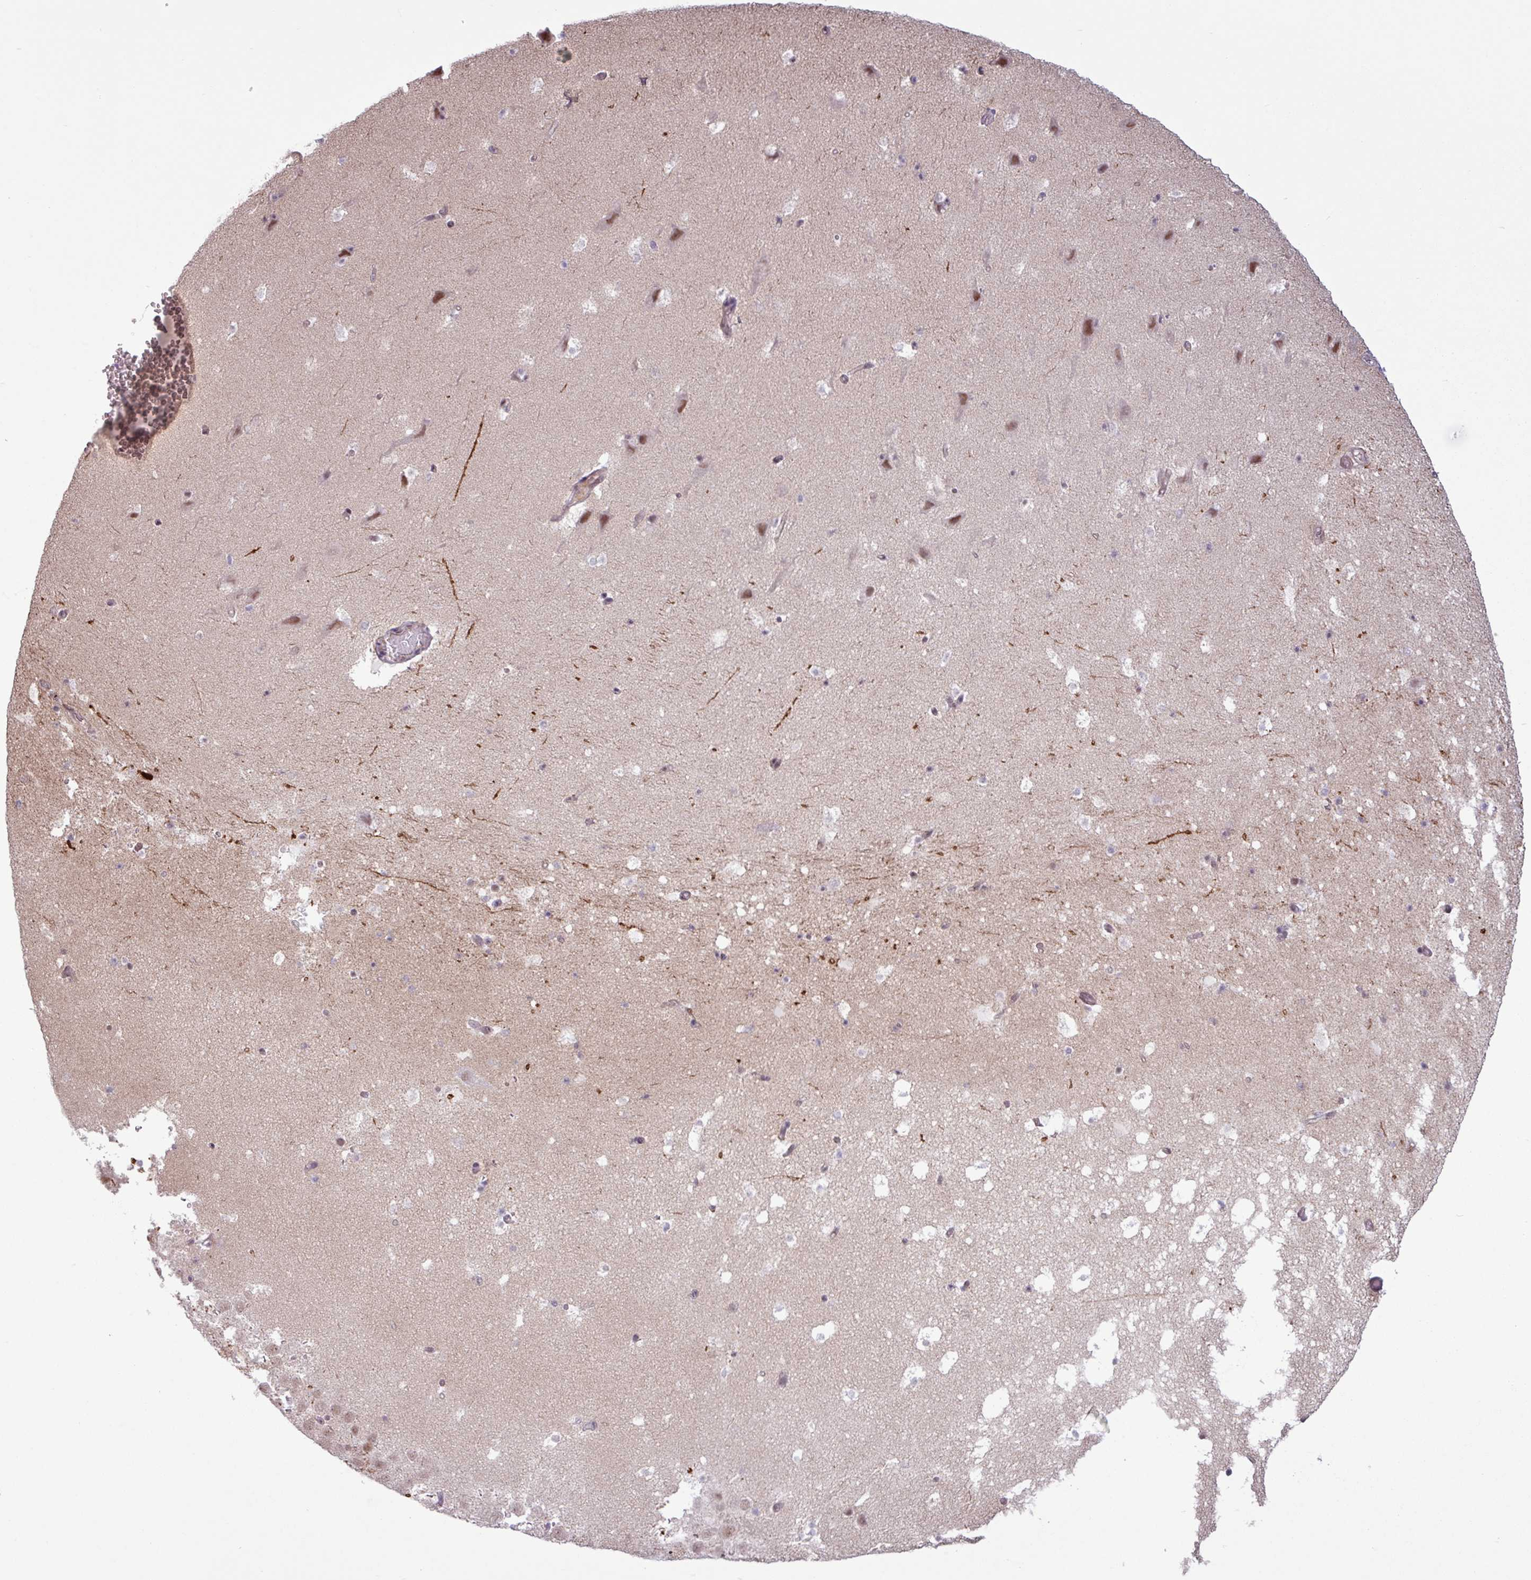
{"staining": {"intensity": "negative", "quantity": "none", "location": "none"}, "tissue": "hippocampus", "cell_type": "Glial cells", "image_type": "normal", "snomed": [{"axis": "morphology", "description": "Normal tissue, NOS"}, {"axis": "topography", "description": "Hippocampus"}], "caption": "High power microscopy image of an immunohistochemistry (IHC) histopathology image of unremarkable hippocampus, revealing no significant positivity in glial cells. (DAB (3,3'-diaminobenzidine) IHC visualized using brightfield microscopy, high magnification).", "gene": "NOTCH2", "patient": {"sex": "male", "age": 37}}